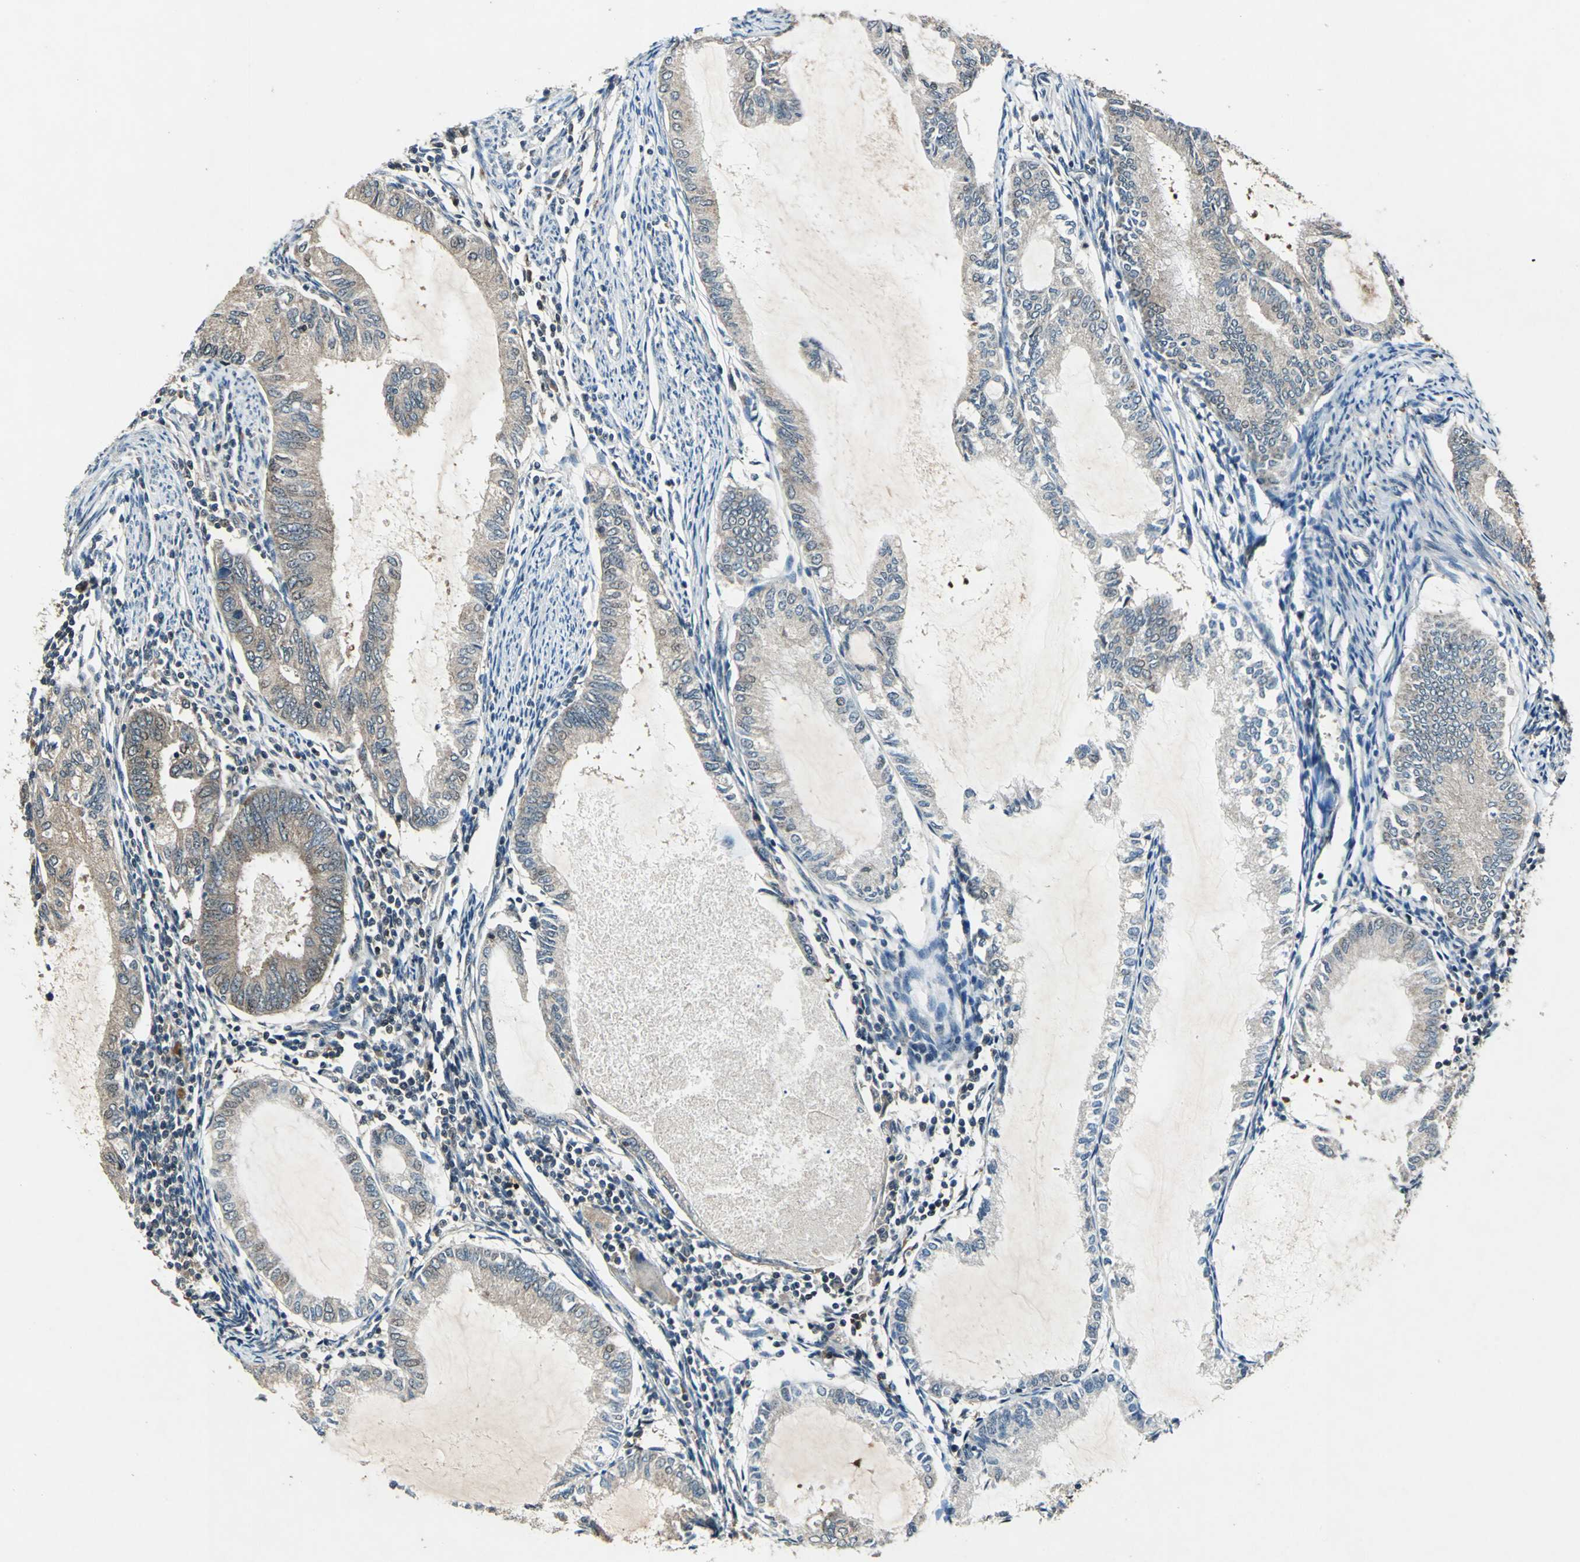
{"staining": {"intensity": "negative", "quantity": "none", "location": "none"}, "tissue": "endometrial cancer", "cell_type": "Tumor cells", "image_type": "cancer", "snomed": [{"axis": "morphology", "description": "Adenocarcinoma, NOS"}, {"axis": "topography", "description": "Endometrium"}], "caption": "This is a photomicrograph of immunohistochemistry staining of endometrial cancer (adenocarcinoma), which shows no positivity in tumor cells.", "gene": "AHSA1", "patient": {"sex": "female", "age": 86}}